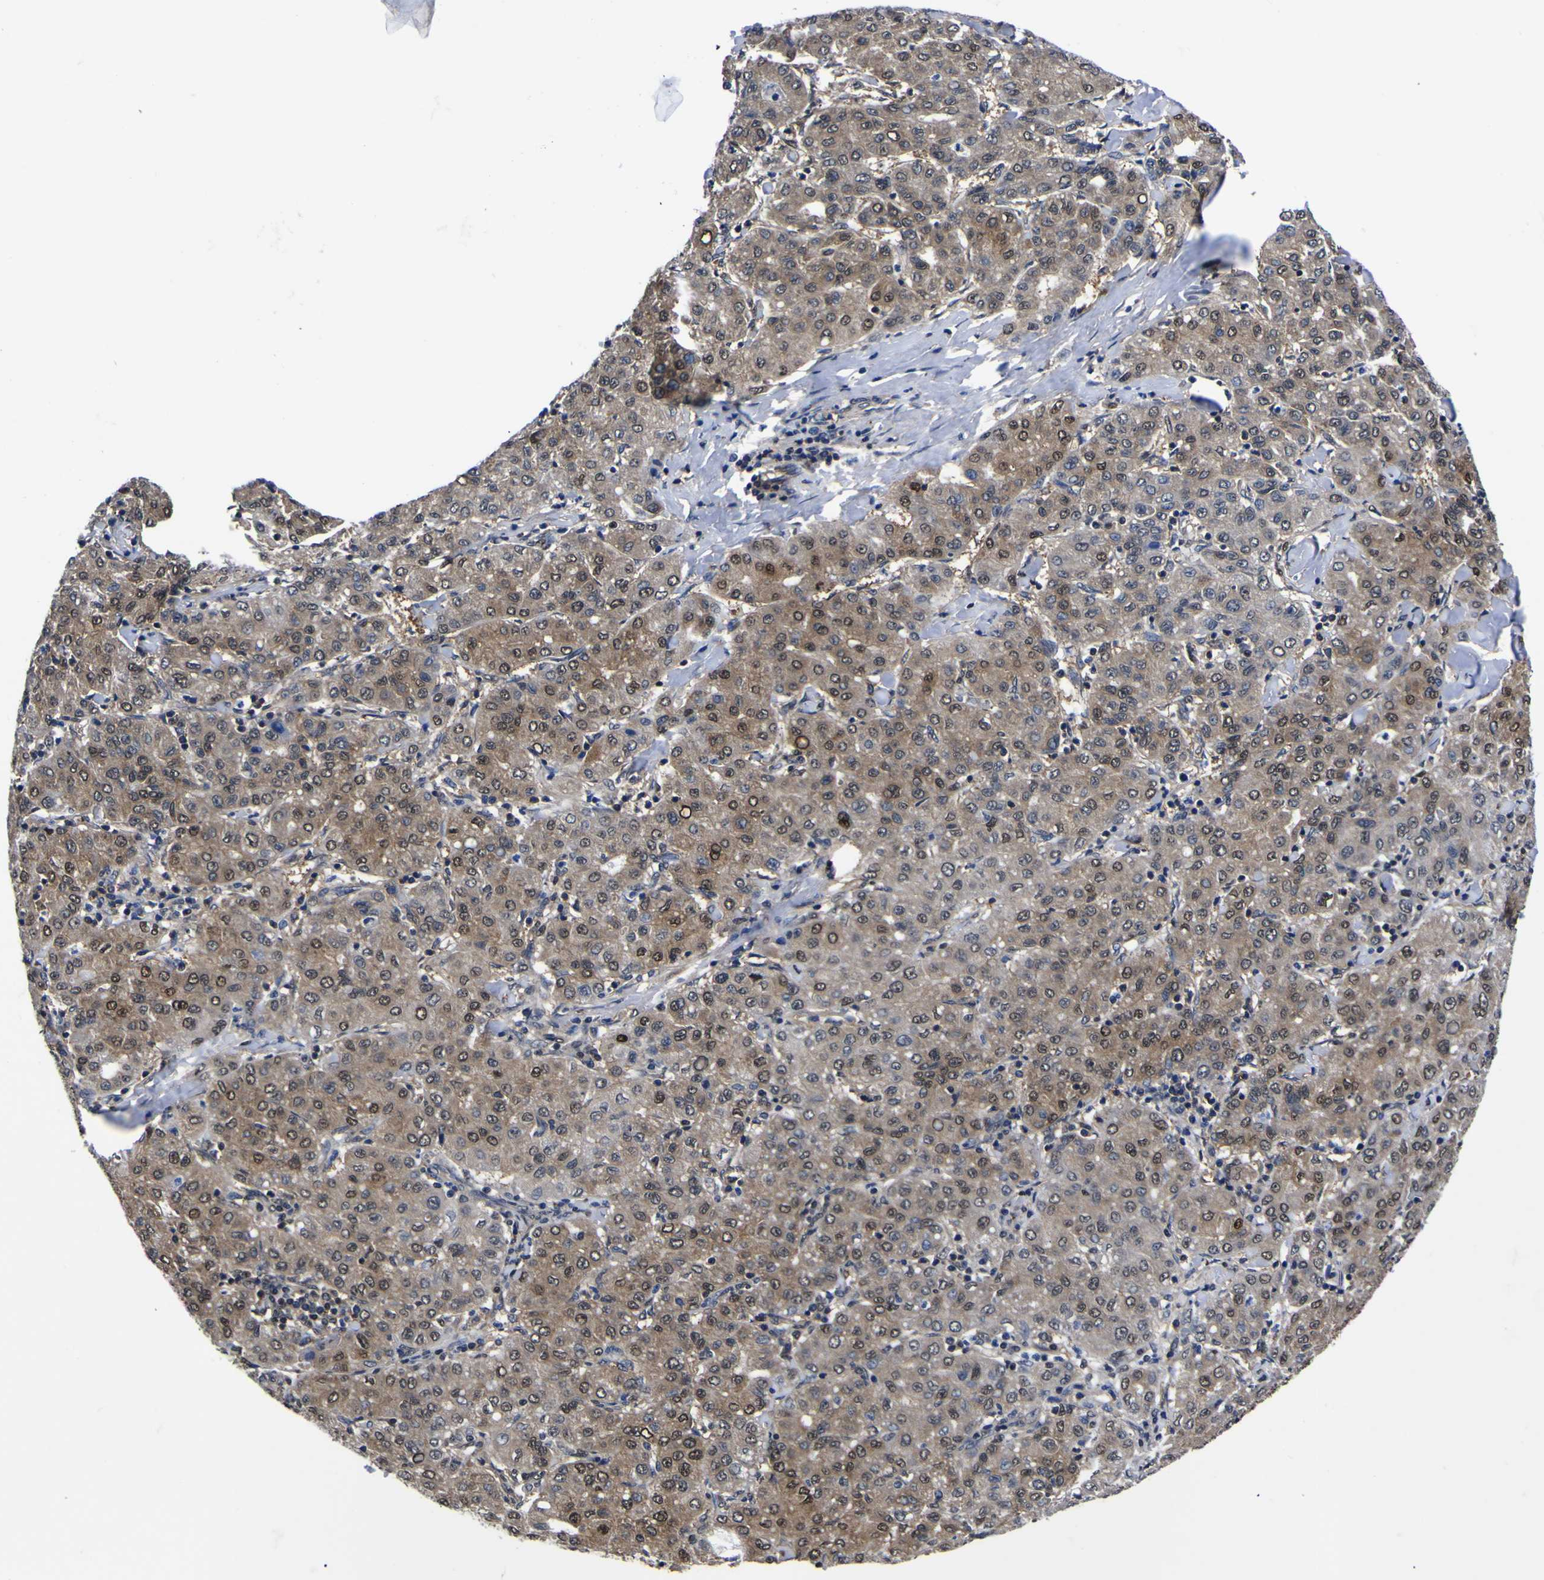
{"staining": {"intensity": "moderate", "quantity": "25%-75%", "location": "cytoplasmic/membranous,nuclear"}, "tissue": "liver cancer", "cell_type": "Tumor cells", "image_type": "cancer", "snomed": [{"axis": "morphology", "description": "Carcinoma, Hepatocellular, NOS"}, {"axis": "topography", "description": "Liver"}], "caption": "Immunohistochemical staining of liver cancer reveals moderate cytoplasmic/membranous and nuclear protein expression in about 25%-75% of tumor cells.", "gene": "FAM110B", "patient": {"sex": "male", "age": 65}}